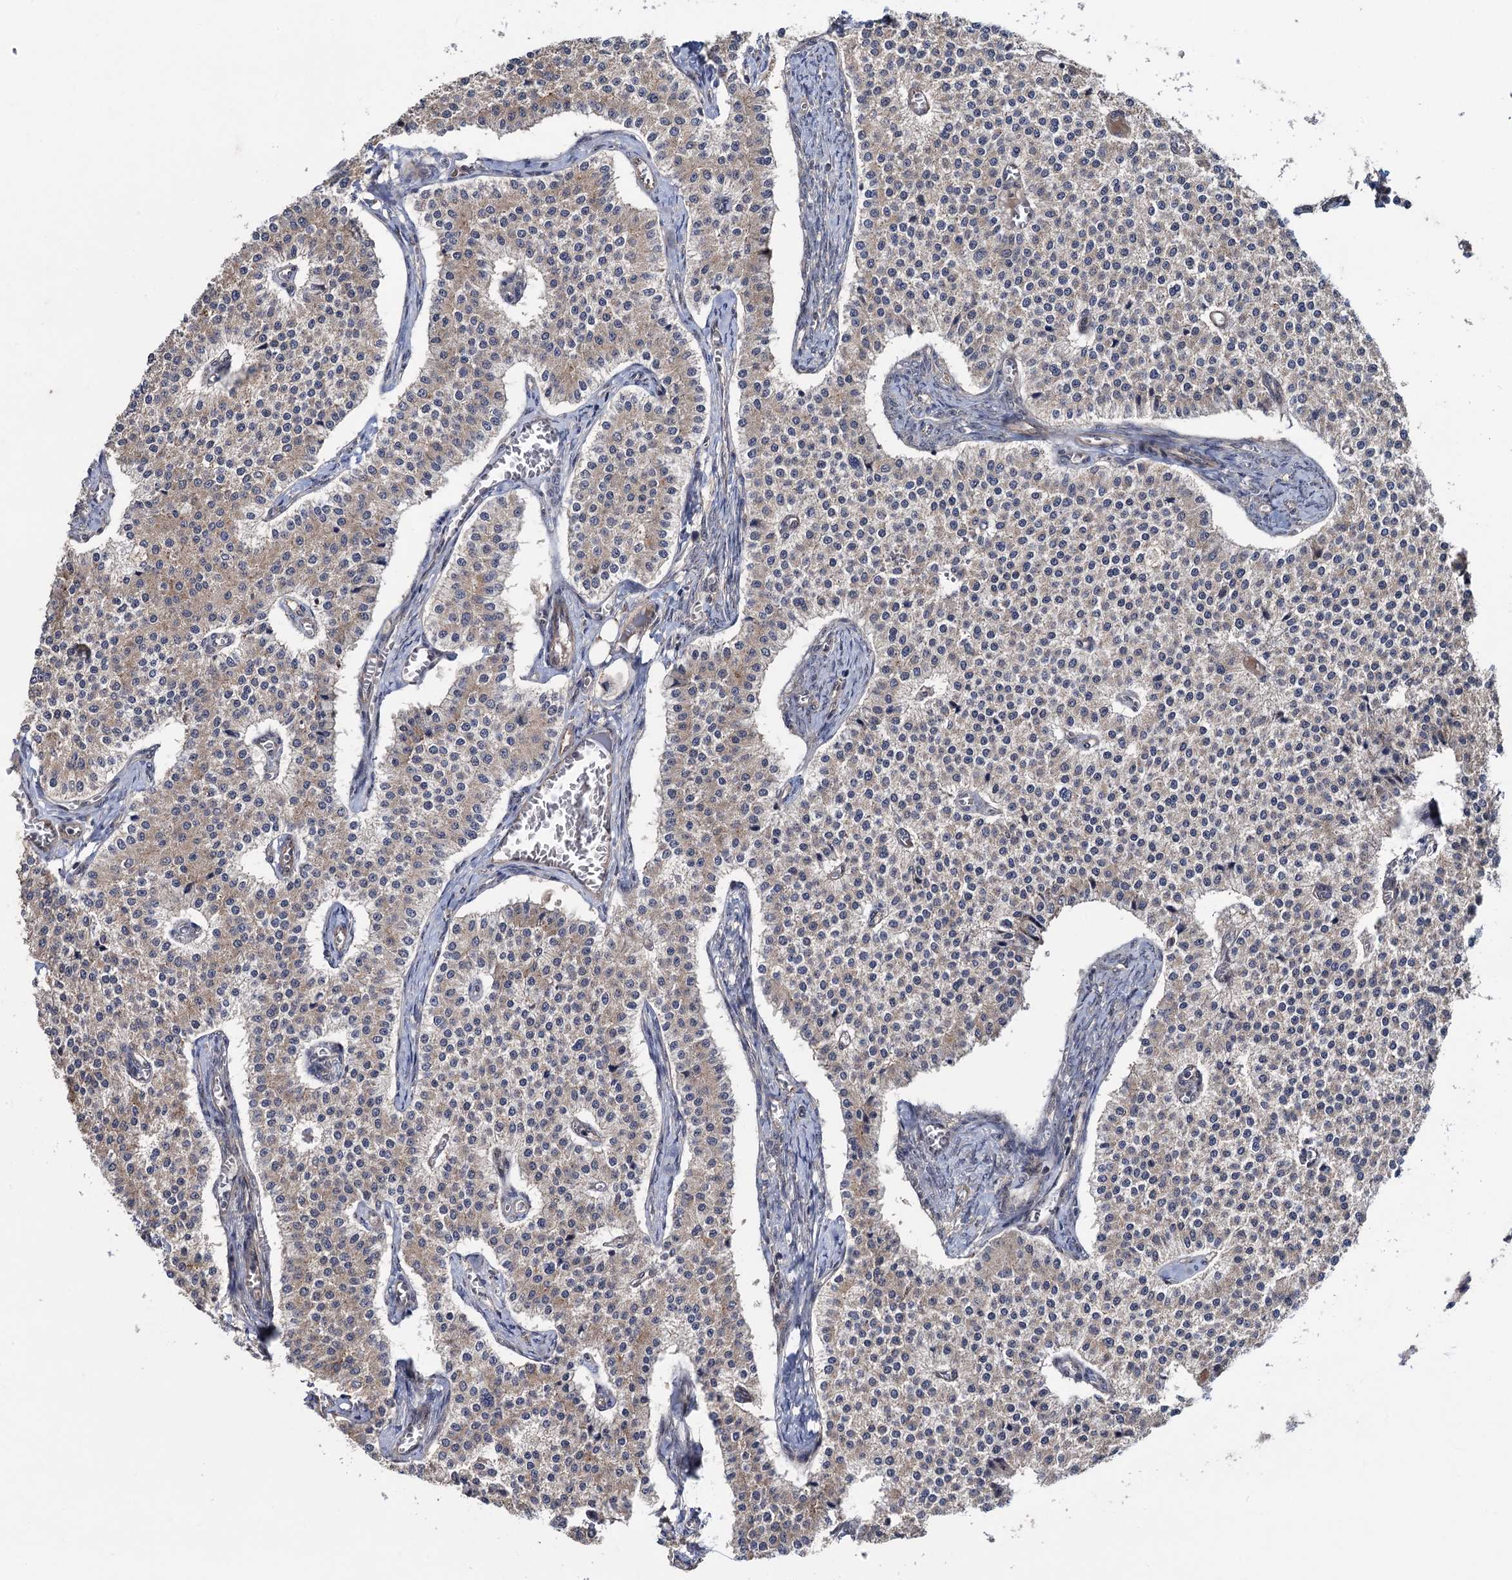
{"staining": {"intensity": "weak", "quantity": "25%-75%", "location": "cytoplasmic/membranous"}, "tissue": "carcinoid", "cell_type": "Tumor cells", "image_type": "cancer", "snomed": [{"axis": "morphology", "description": "Carcinoid, malignant, NOS"}, {"axis": "topography", "description": "Colon"}], "caption": "Weak cytoplasmic/membranous protein positivity is seen in about 25%-75% of tumor cells in malignant carcinoid.", "gene": "HAUS1", "patient": {"sex": "female", "age": 52}}